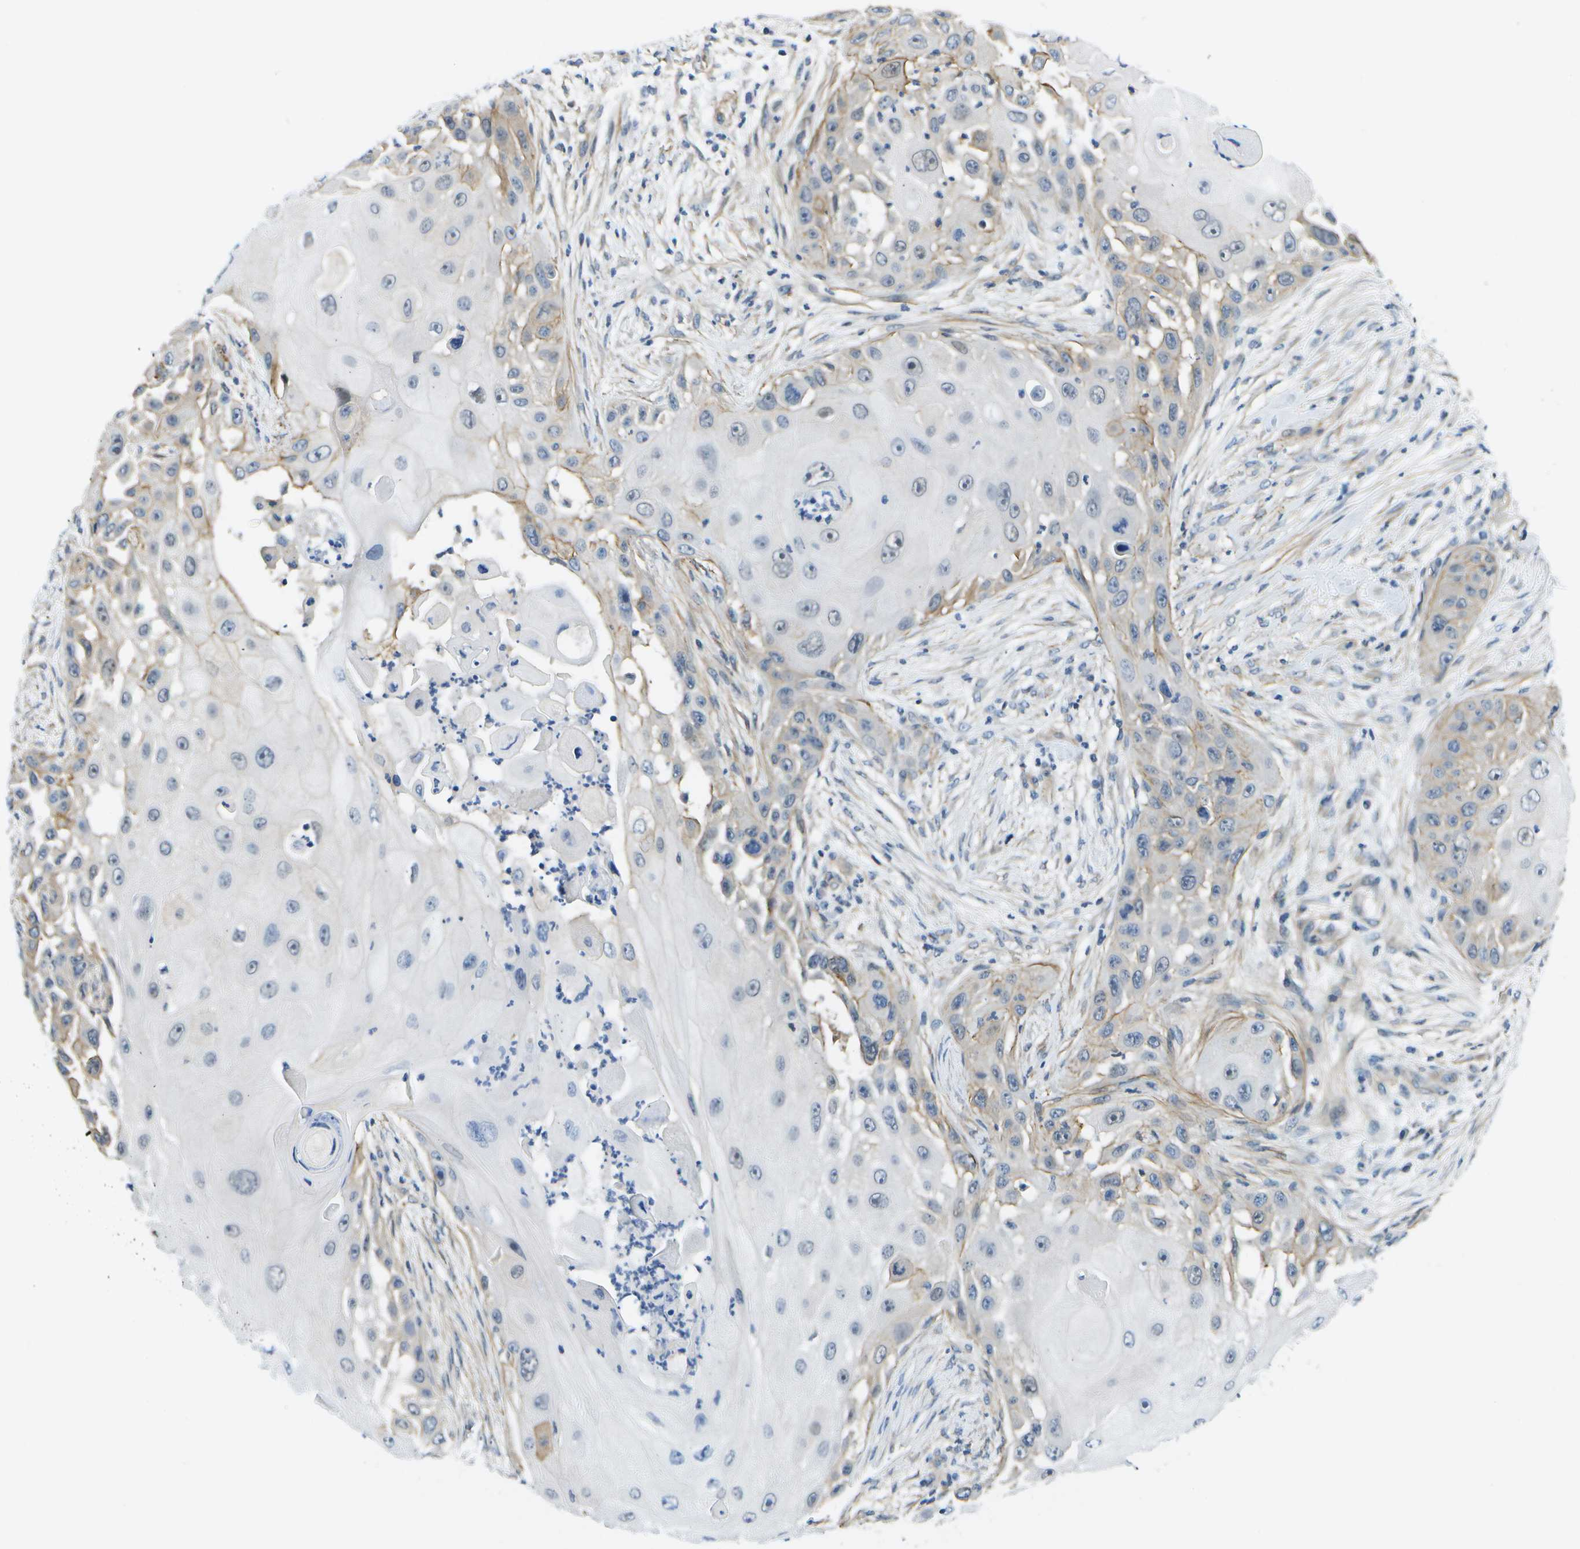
{"staining": {"intensity": "weak", "quantity": "<25%", "location": "cytoplasmic/membranous"}, "tissue": "skin cancer", "cell_type": "Tumor cells", "image_type": "cancer", "snomed": [{"axis": "morphology", "description": "Squamous cell carcinoma, NOS"}, {"axis": "topography", "description": "Skin"}], "caption": "Squamous cell carcinoma (skin) stained for a protein using immunohistochemistry demonstrates no expression tumor cells.", "gene": "KIAA0040", "patient": {"sex": "female", "age": 44}}